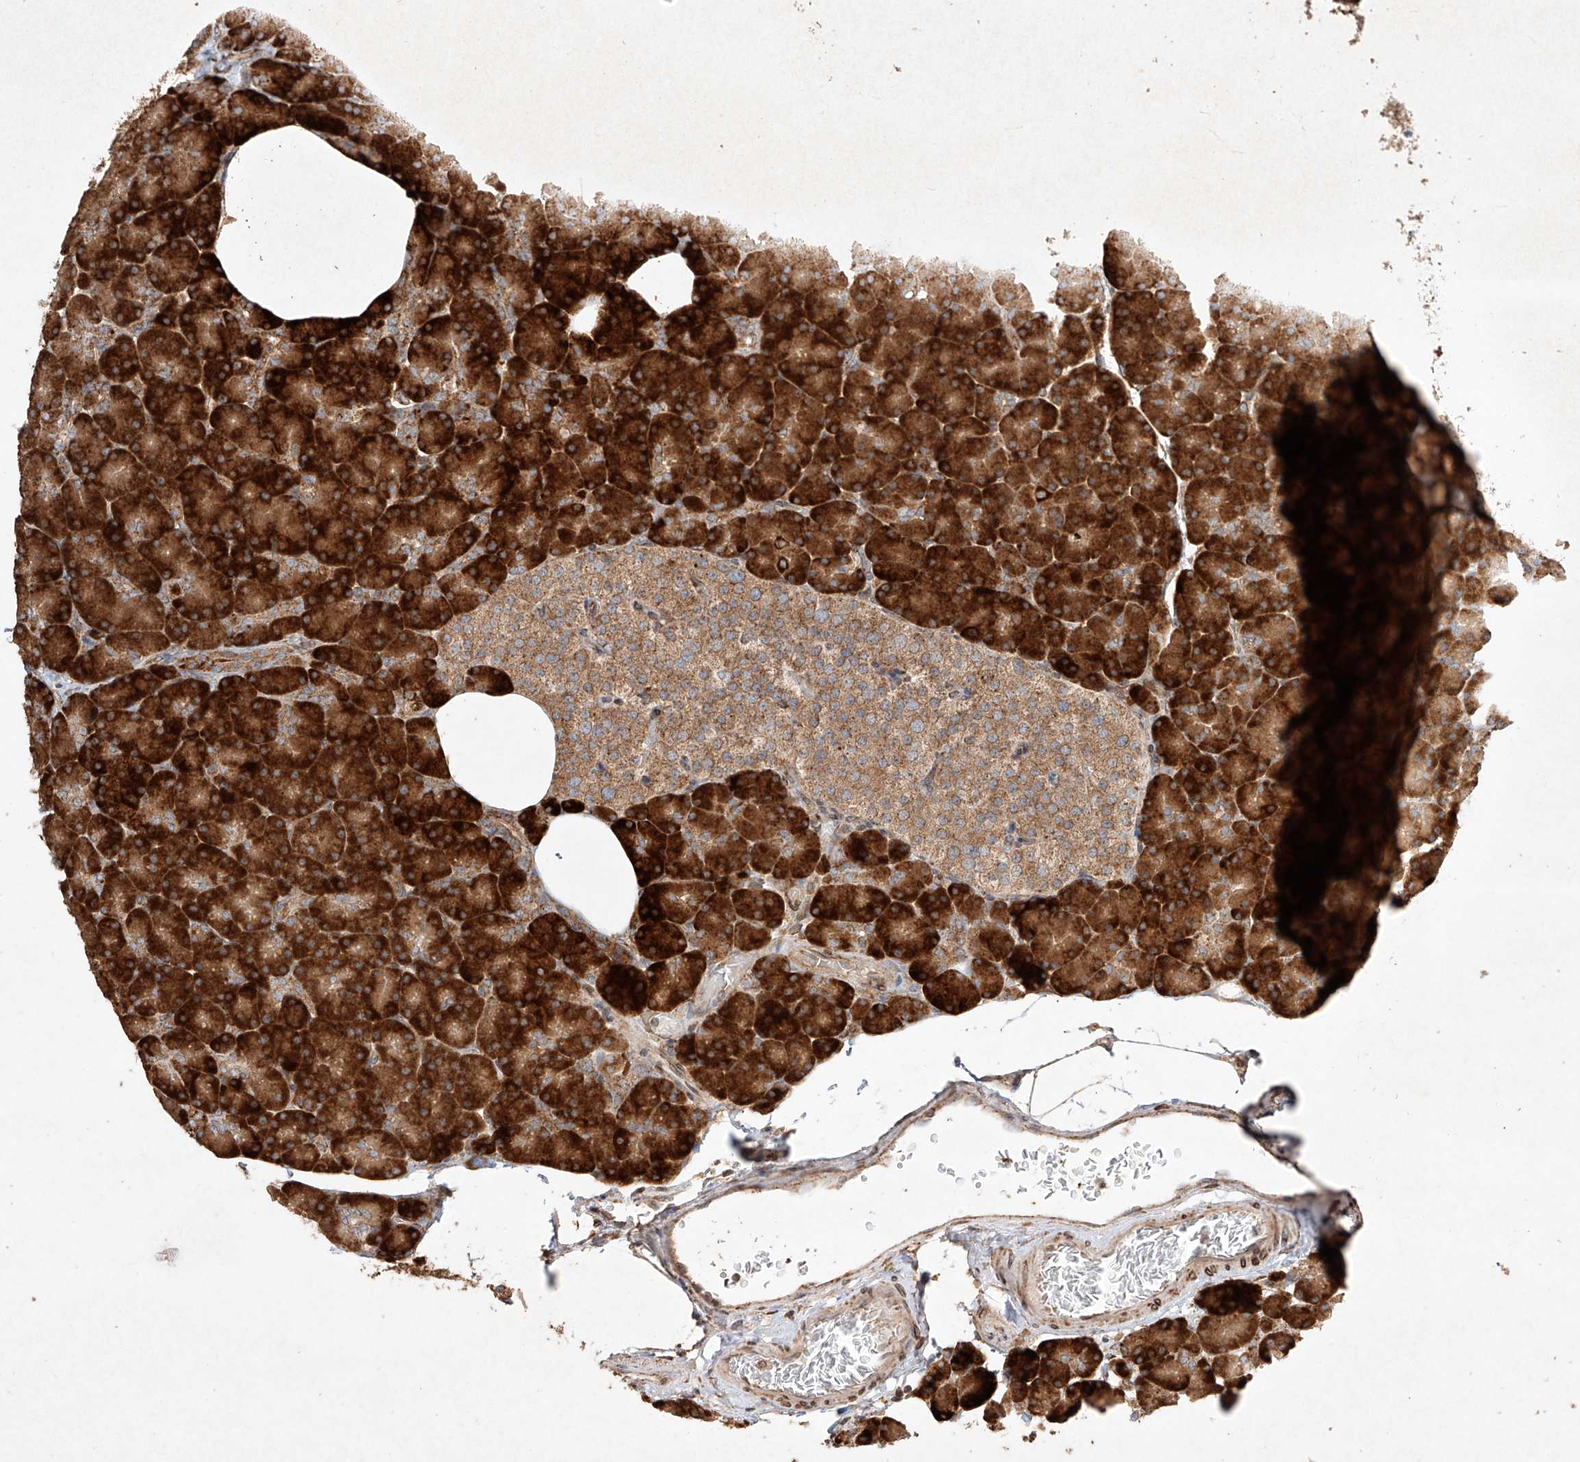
{"staining": {"intensity": "strong", "quantity": ">75%", "location": "cytoplasmic/membranous"}, "tissue": "pancreas", "cell_type": "Exocrine glandular cells", "image_type": "normal", "snomed": [{"axis": "morphology", "description": "Normal tissue, NOS"}, {"axis": "topography", "description": "Pancreas"}], "caption": "Immunohistochemical staining of normal pancreas displays >75% levels of strong cytoplasmic/membranous protein positivity in about >75% of exocrine glandular cells.", "gene": "SEMA3B", "patient": {"sex": "female", "age": 43}}